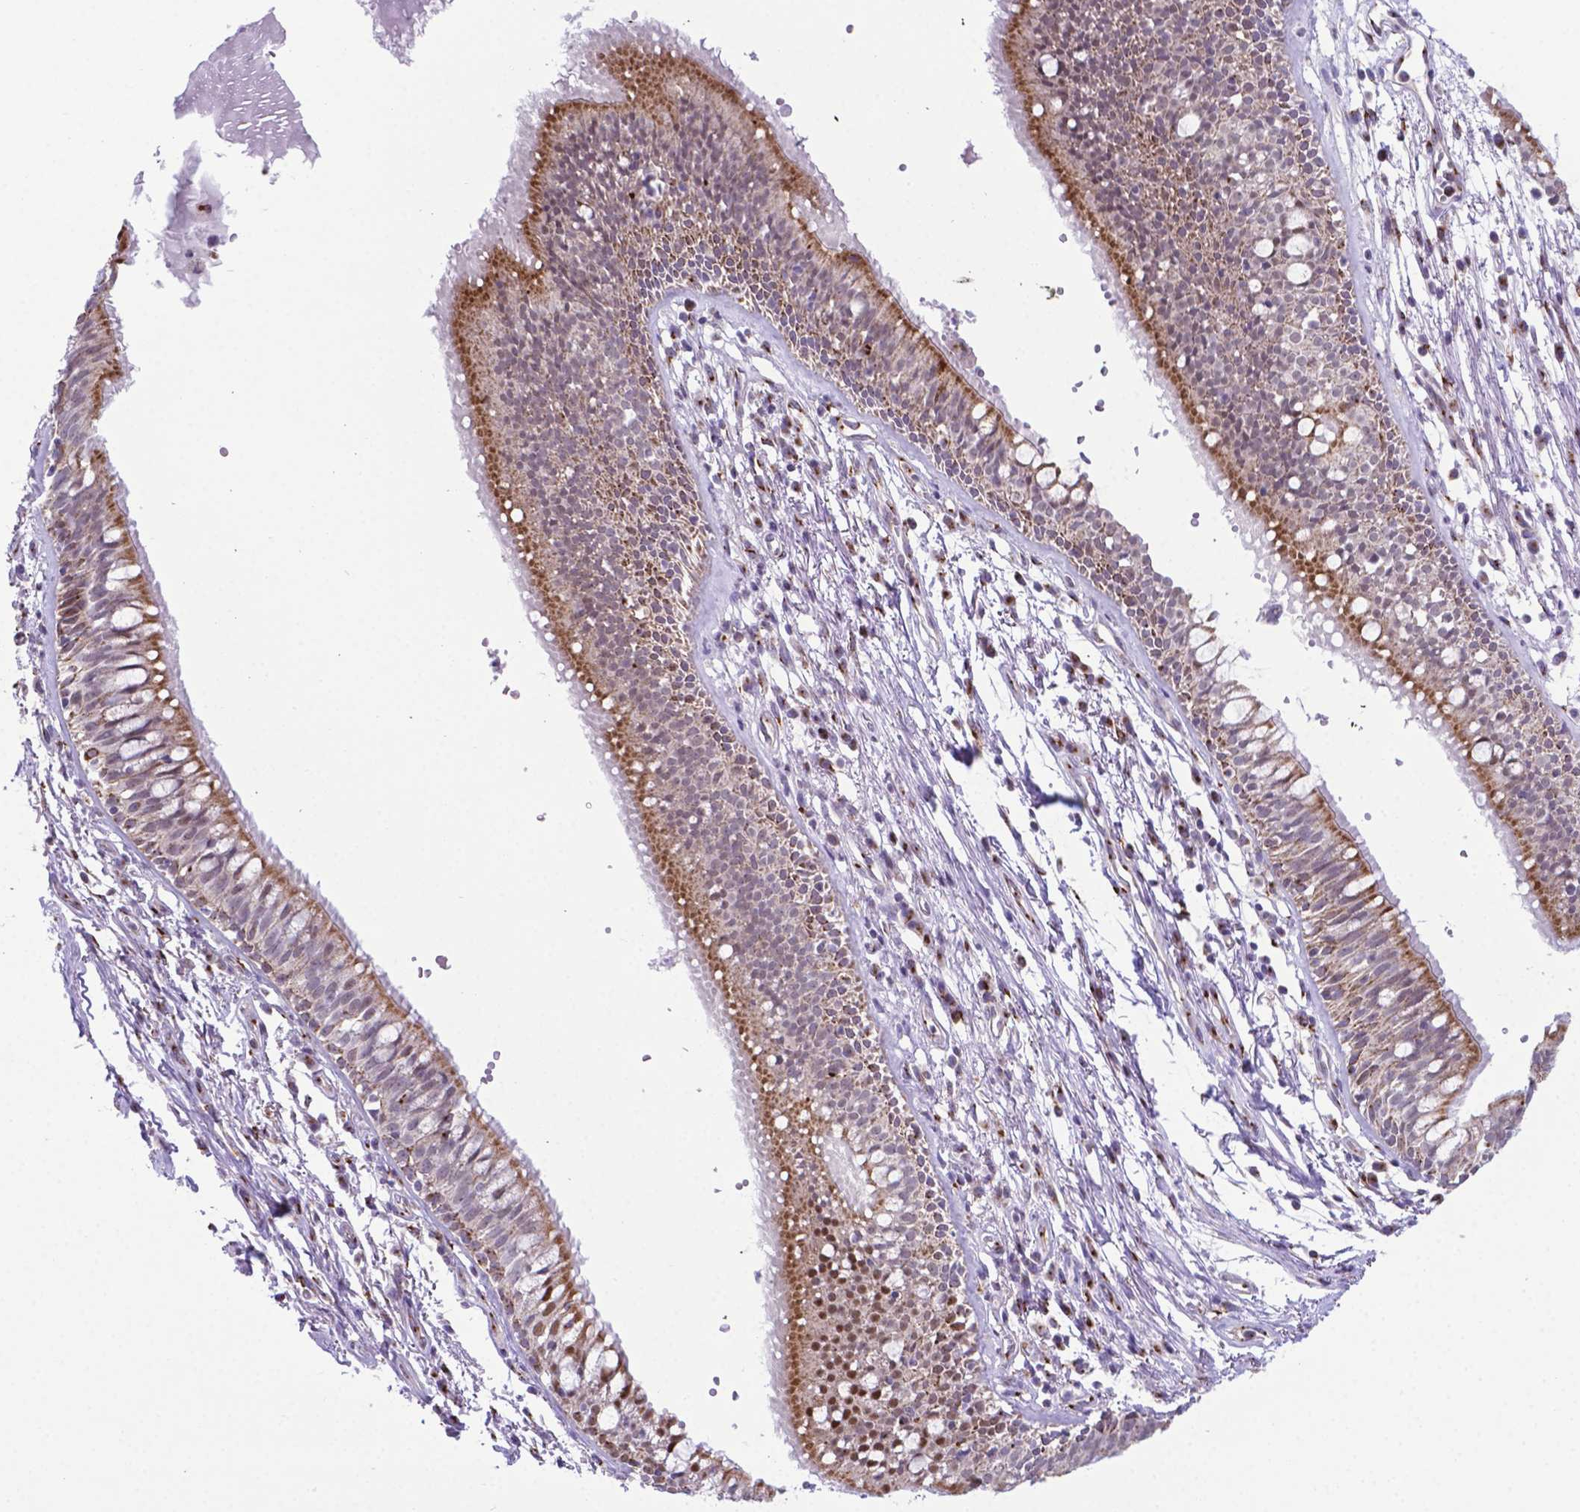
{"staining": {"intensity": "moderate", "quantity": "25%-75%", "location": "cytoplasmic/membranous"}, "tissue": "bronchus", "cell_type": "Respiratory epithelial cells", "image_type": "normal", "snomed": [{"axis": "morphology", "description": "Normal tissue, NOS"}, {"axis": "morphology", "description": "Squamous cell carcinoma, NOS"}, {"axis": "topography", "description": "Cartilage tissue"}, {"axis": "topography", "description": "Bronchus"}, {"axis": "topography", "description": "Lung"}], "caption": "A medium amount of moderate cytoplasmic/membranous staining is appreciated in about 25%-75% of respiratory epithelial cells in unremarkable bronchus.", "gene": "MRPL10", "patient": {"sex": "male", "age": 66}}